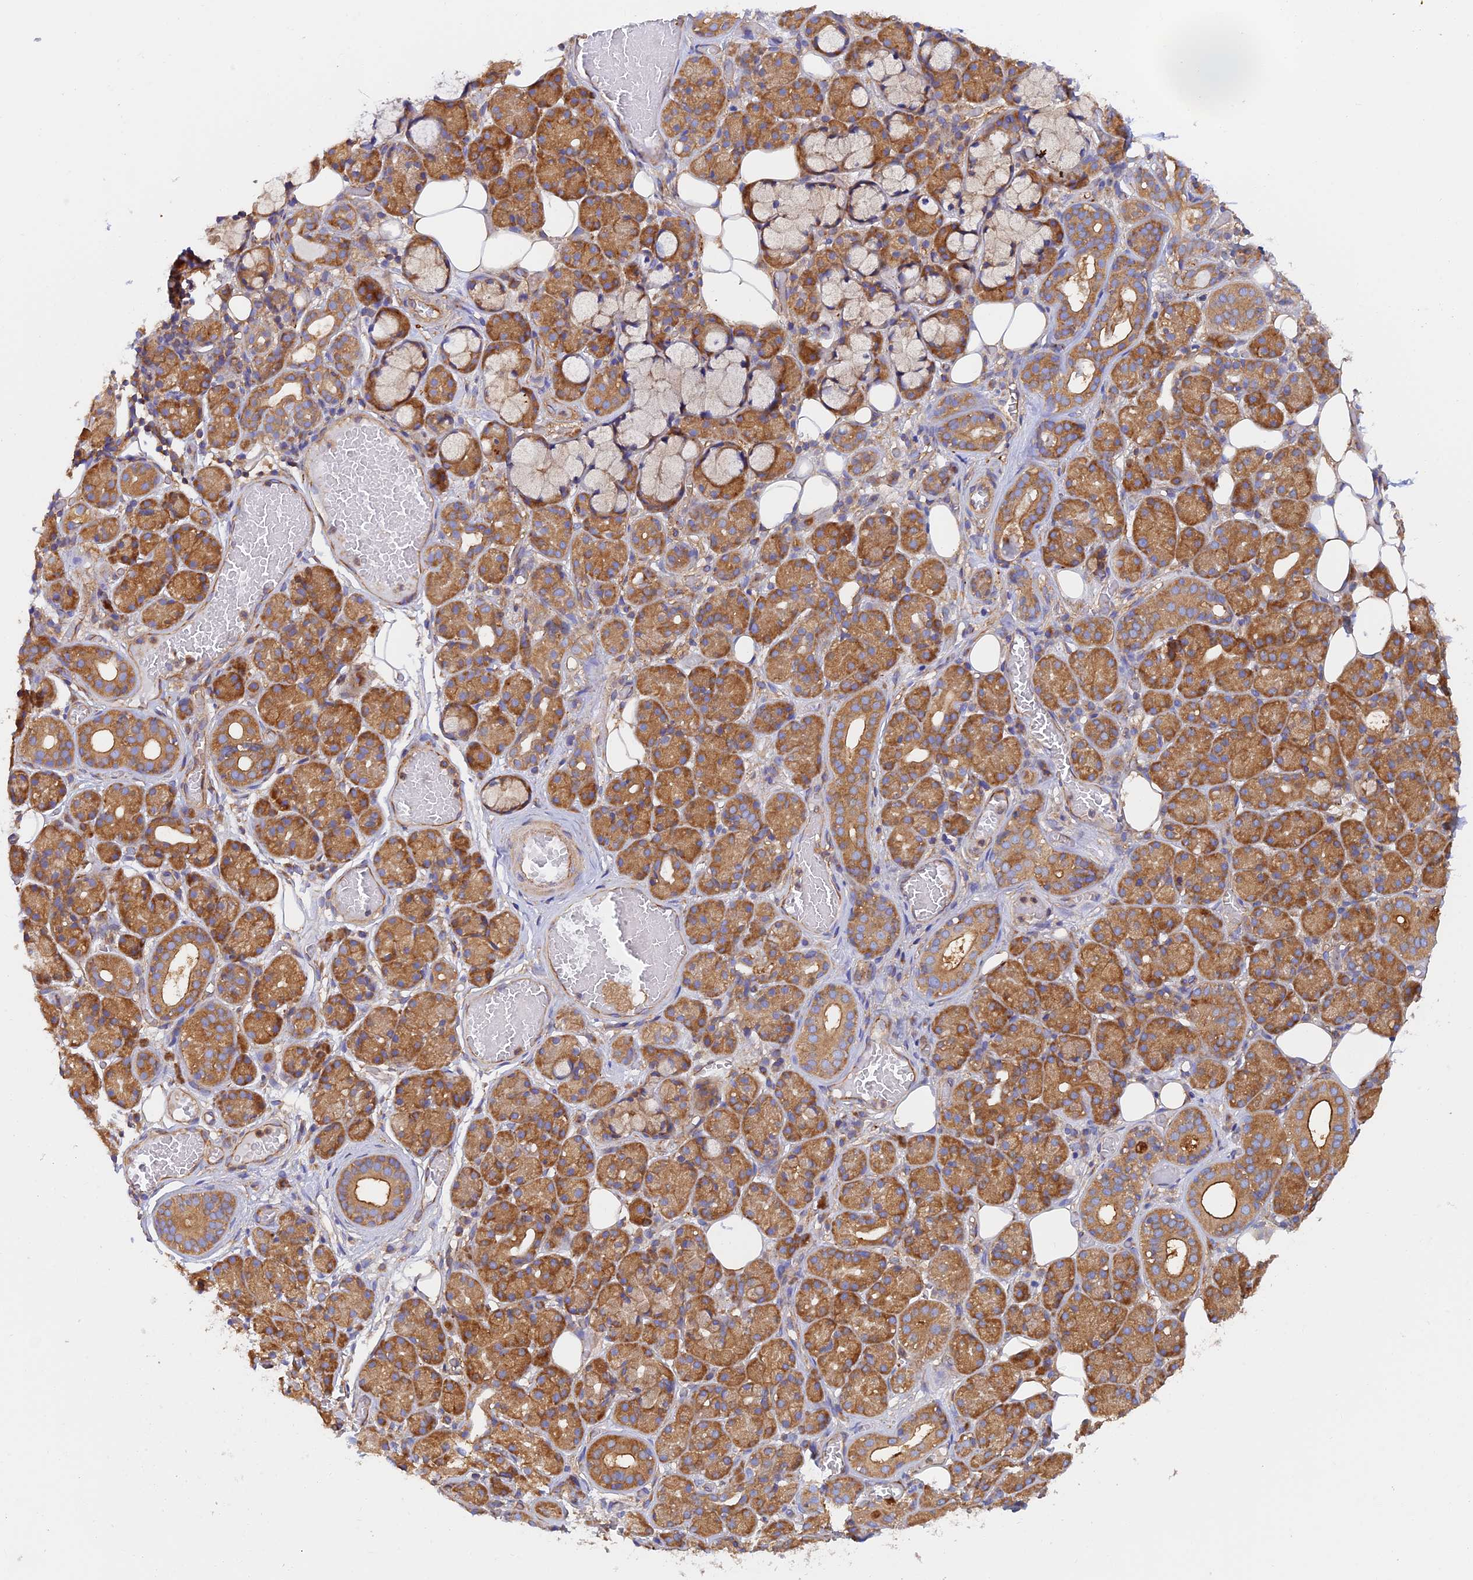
{"staining": {"intensity": "moderate", "quantity": ">75%", "location": "cytoplasmic/membranous"}, "tissue": "salivary gland", "cell_type": "Glandular cells", "image_type": "normal", "snomed": [{"axis": "morphology", "description": "Normal tissue, NOS"}, {"axis": "topography", "description": "Salivary gland"}], "caption": "Normal salivary gland exhibits moderate cytoplasmic/membranous expression in approximately >75% of glandular cells, visualized by immunohistochemistry. Nuclei are stained in blue.", "gene": "DCTN2", "patient": {"sex": "male", "age": 63}}